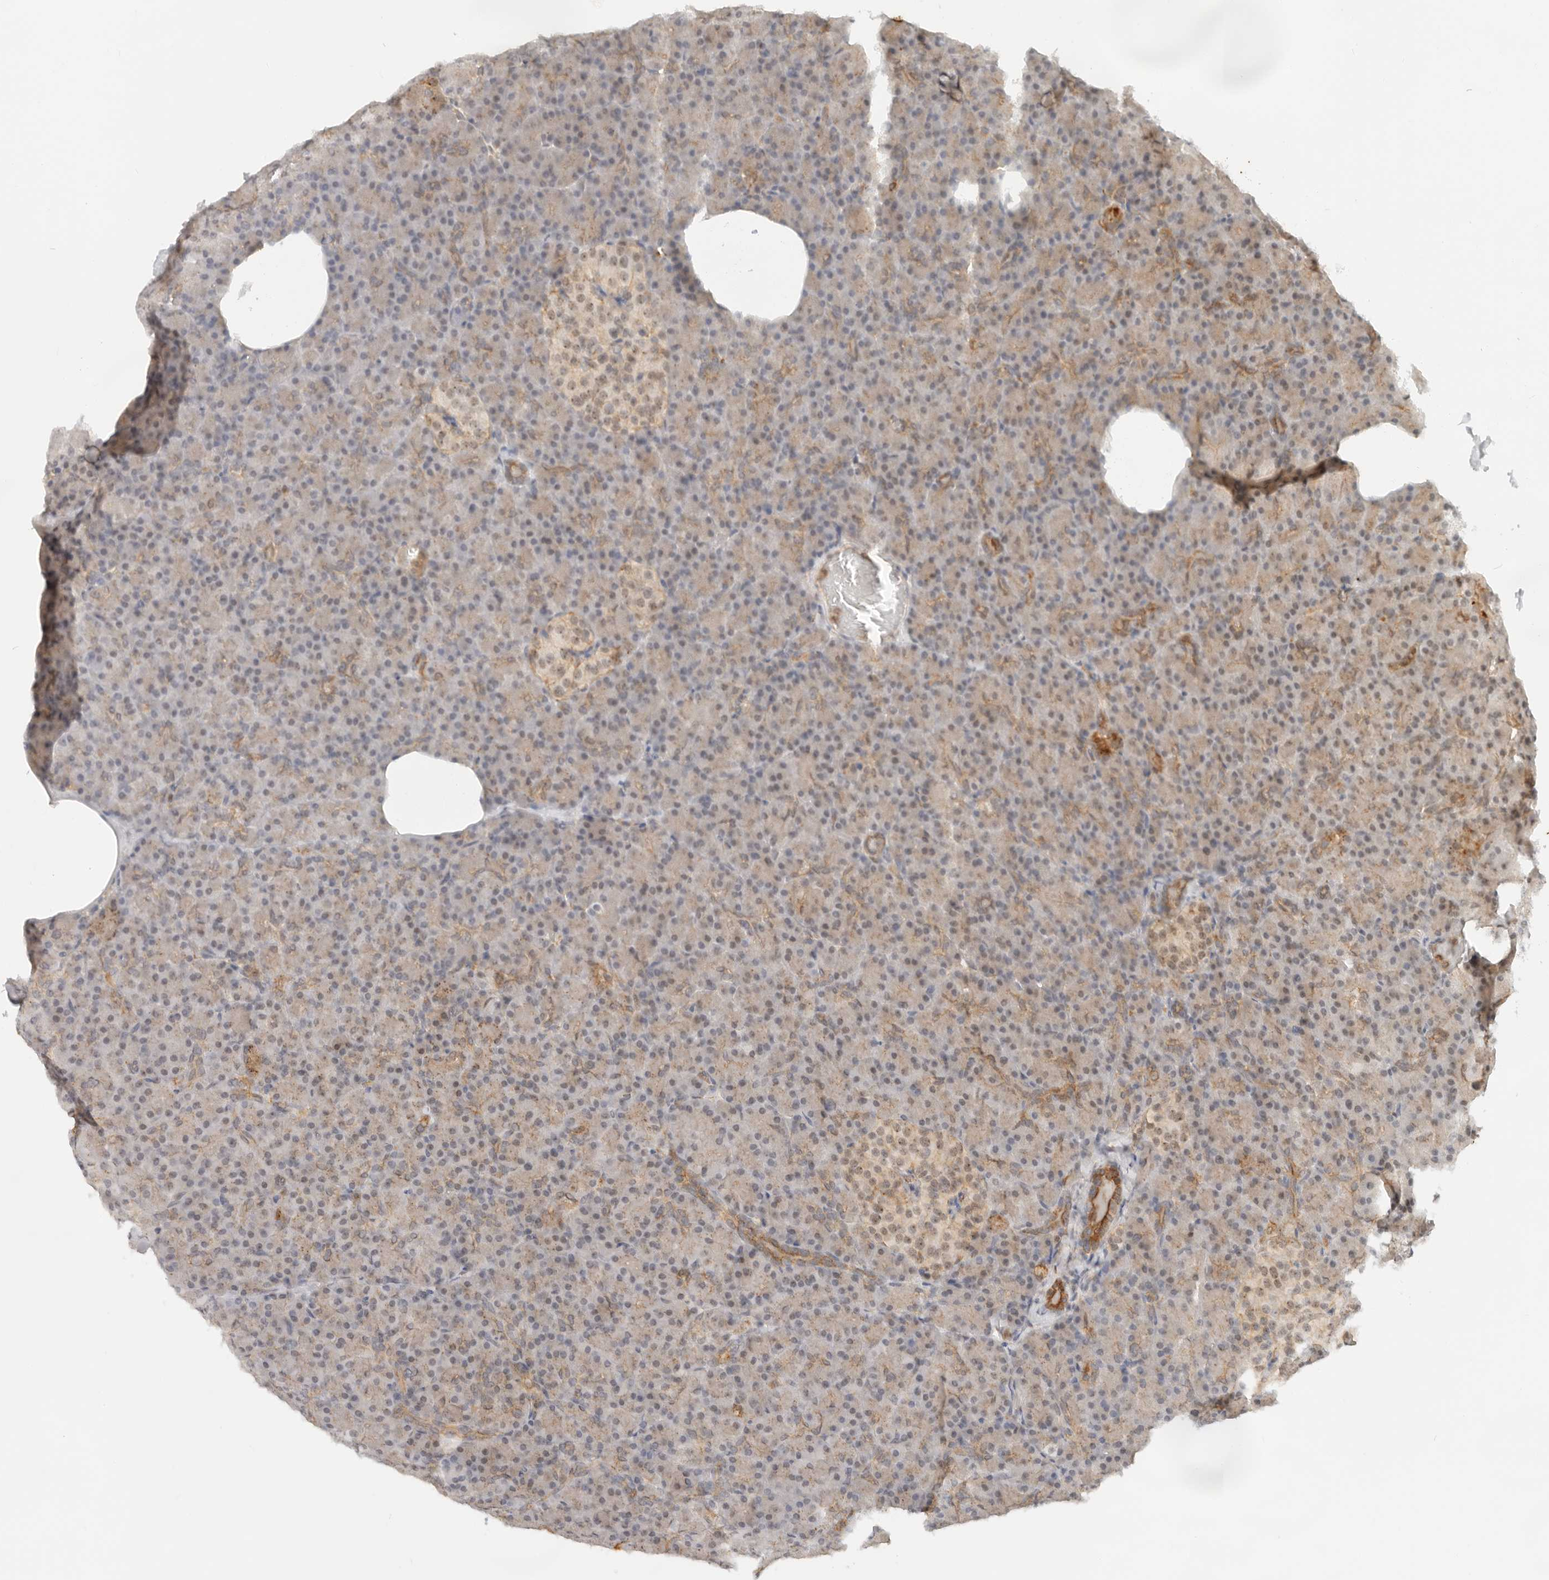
{"staining": {"intensity": "weak", "quantity": "25%-75%", "location": "nuclear"}, "tissue": "pancreas", "cell_type": "Exocrine glandular cells", "image_type": "normal", "snomed": [{"axis": "morphology", "description": "Normal tissue, NOS"}, {"axis": "topography", "description": "Pancreas"}], "caption": "IHC staining of unremarkable pancreas, which displays low levels of weak nuclear expression in about 25%-75% of exocrine glandular cells indicating weak nuclear protein expression. The staining was performed using DAB (3,3'-diaminobenzidine) (brown) for protein detection and nuclei were counterstained in hematoxylin (blue).", "gene": "HEXD", "patient": {"sex": "female", "age": 43}}